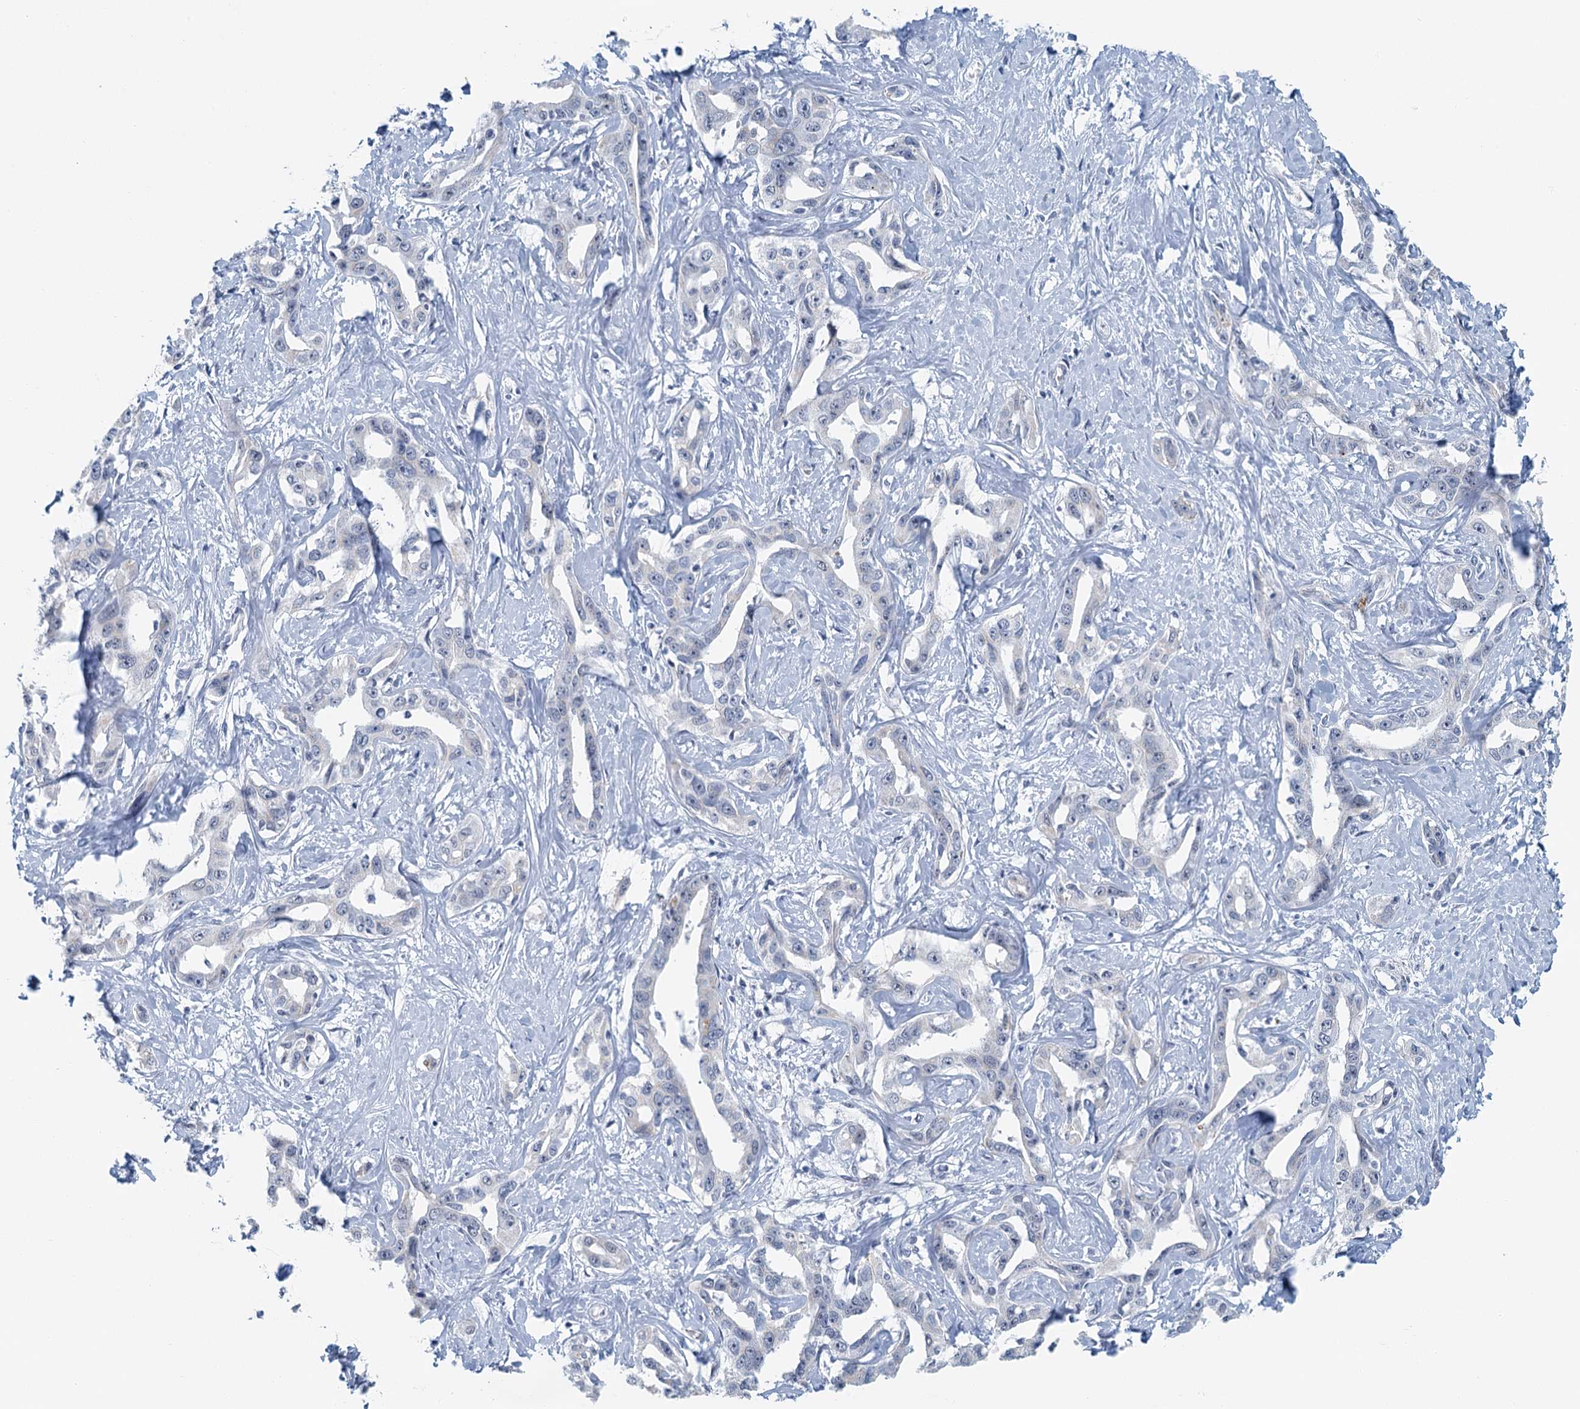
{"staining": {"intensity": "negative", "quantity": "none", "location": "none"}, "tissue": "liver cancer", "cell_type": "Tumor cells", "image_type": "cancer", "snomed": [{"axis": "morphology", "description": "Cholangiocarcinoma"}, {"axis": "topography", "description": "Liver"}], "caption": "Tumor cells are negative for protein expression in human liver cancer (cholangiocarcinoma).", "gene": "ZNF527", "patient": {"sex": "male", "age": 59}}